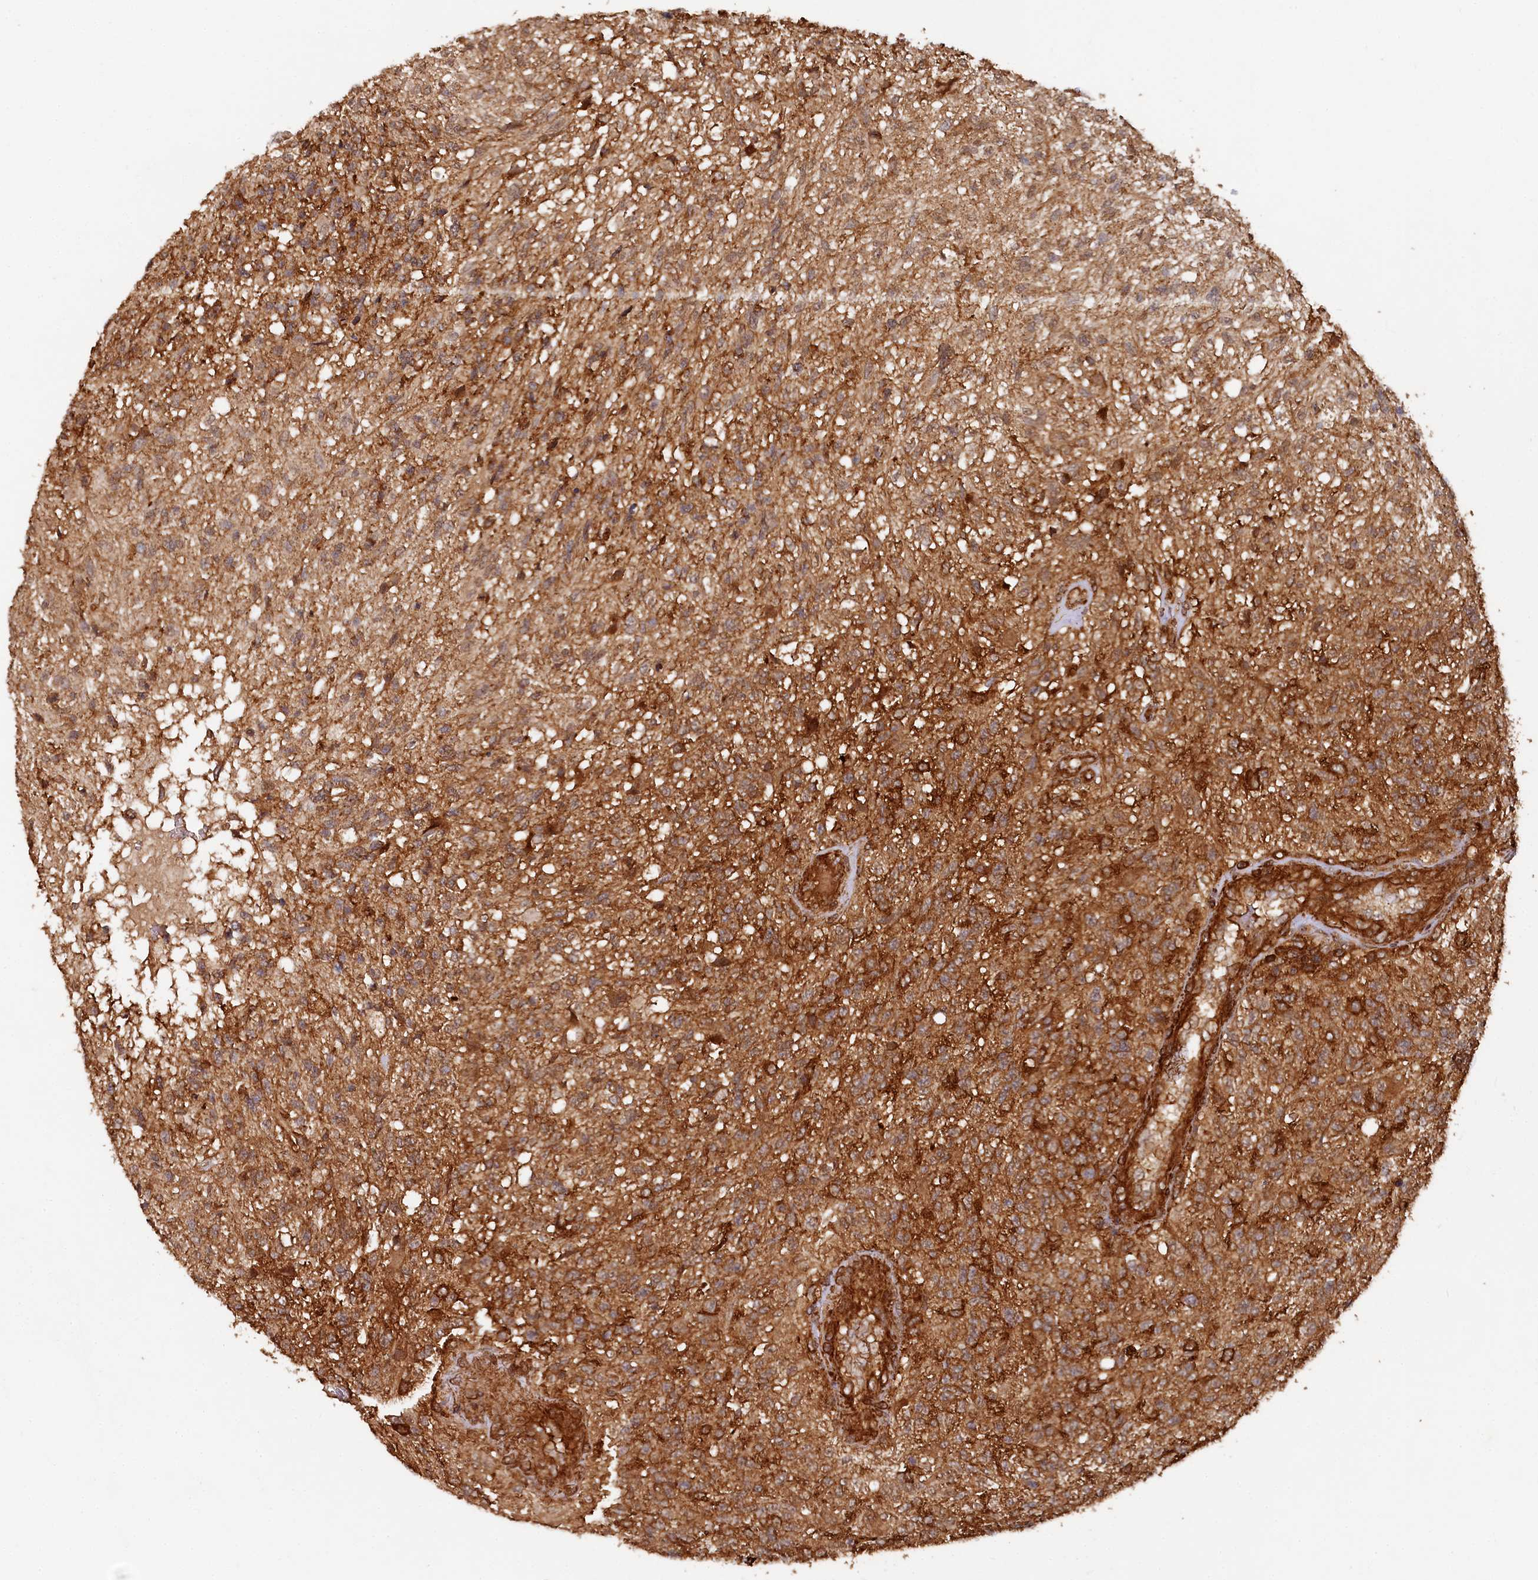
{"staining": {"intensity": "weak", "quantity": ">75%", "location": "cytoplasmic/membranous"}, "tissue": "glioma", "cell_type": "Tumor cells", "image_type": "cancer", "snomed": [{"axis": "morphology", "description": "Glioma, malignant, High grade"}, {"axis": "topography", "description": "Brain"}], "caption": "Malignant glioma (high-grade) stained with DAB (3,3'-diaminobenzidine) IHC shows low levels of weak cytoplasmic/membranous expression in approximately >75% of tumor cells.", "gene": "STUB1", "patient": {"sex": "male", "age": 56}}